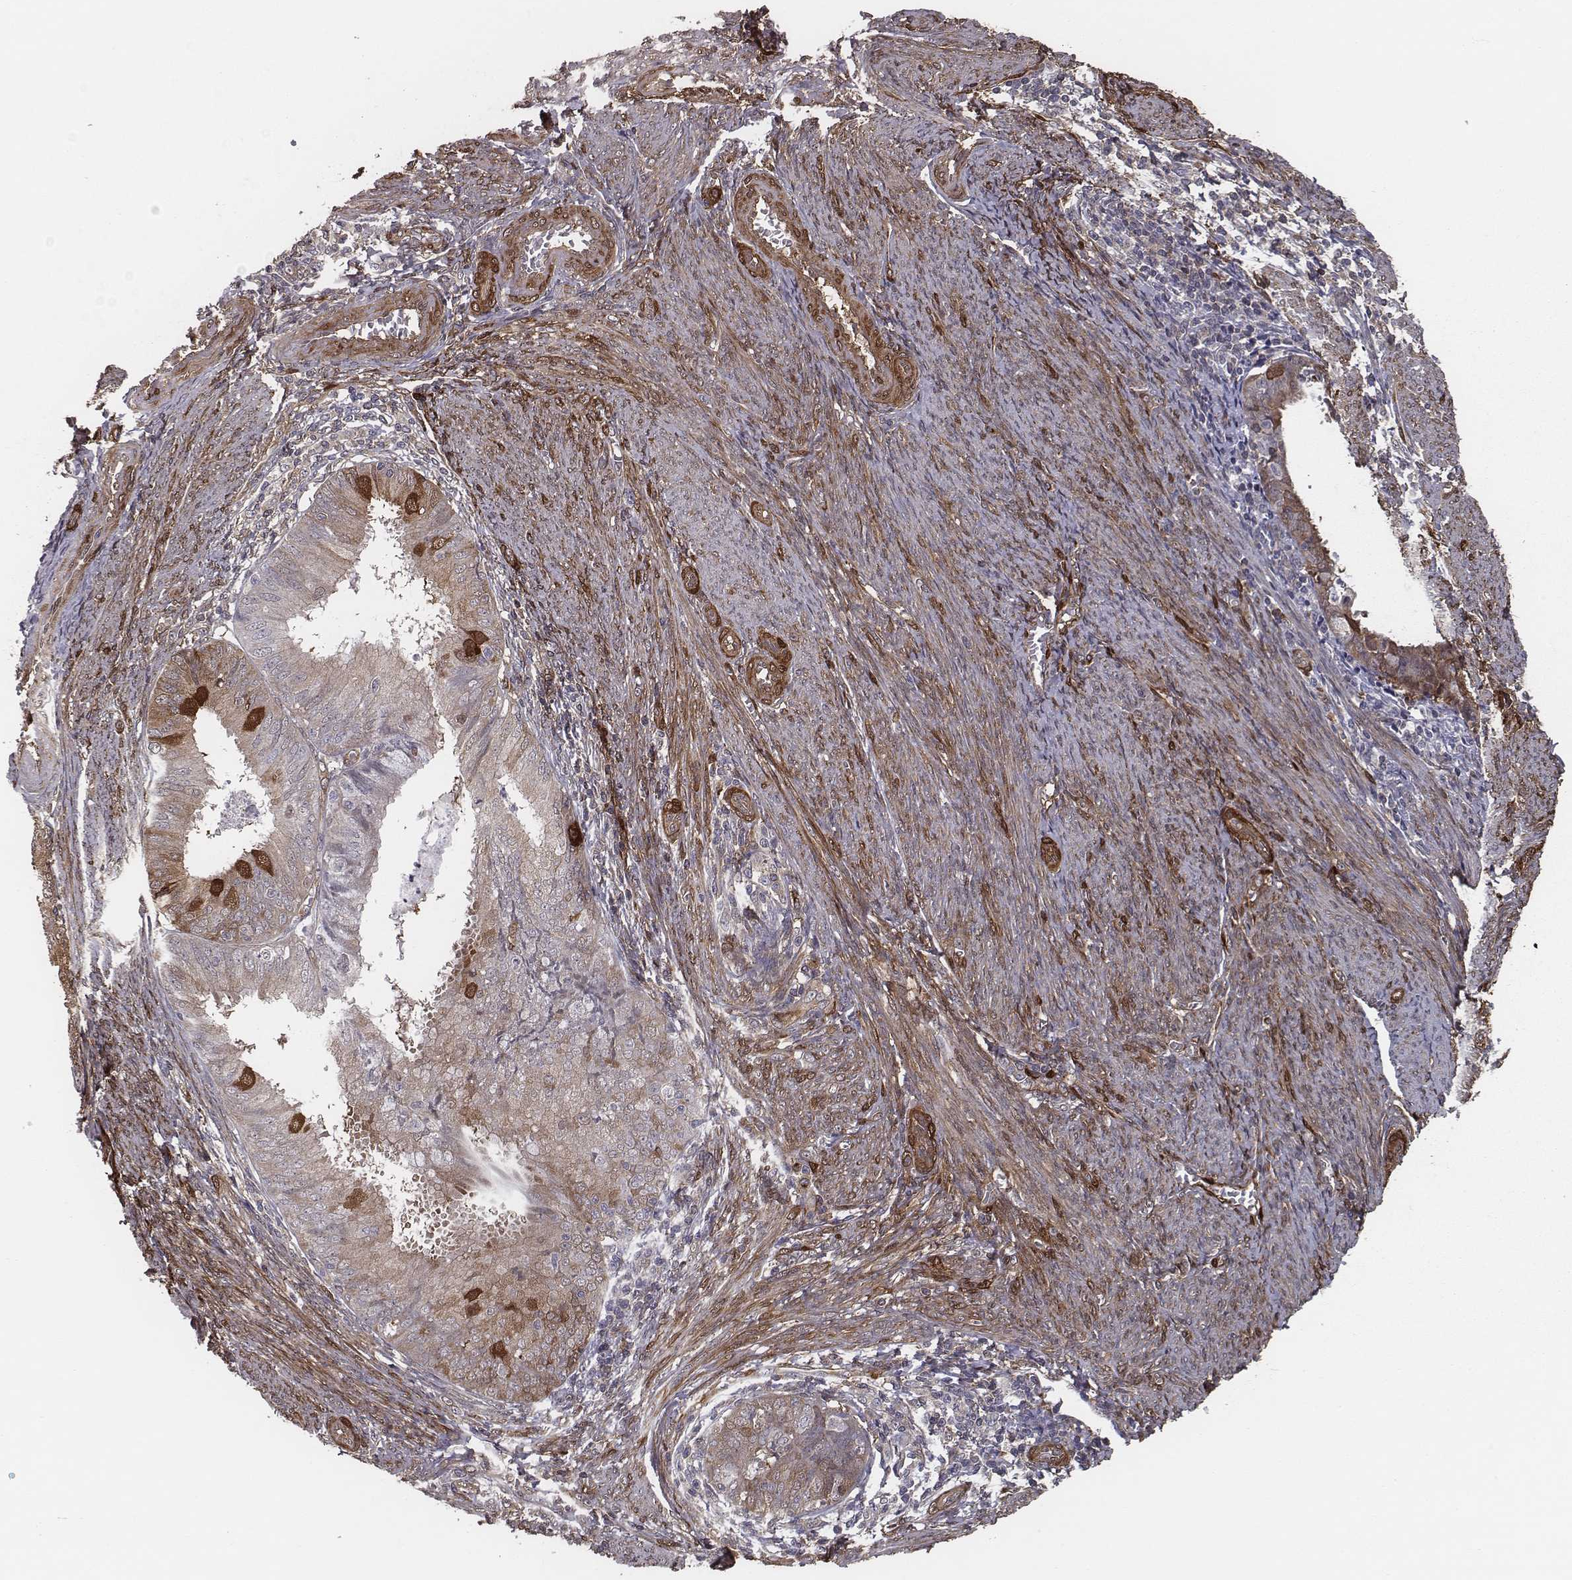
{"staining": {"intensity": "strong", "quantity": "<25%", "location": "cytoplasmic/membranous"}, "tissue": "endometrial cancer", "cell_type": "Tumor cells", "image_type": "cancer", "snomed": [{"axis": "morphology", "description": "Adenocarcinoma, NOS"}, {"axis": "topography", "description": "Endometrium"}], "caption": "IHC of endometrial cancer exhibits medium levels of strong cytoplasmic/membranous staining in about <25% of tumor cells.", "gene": "ISYNA1", "patient": {"sex": "female", "age": 57}}